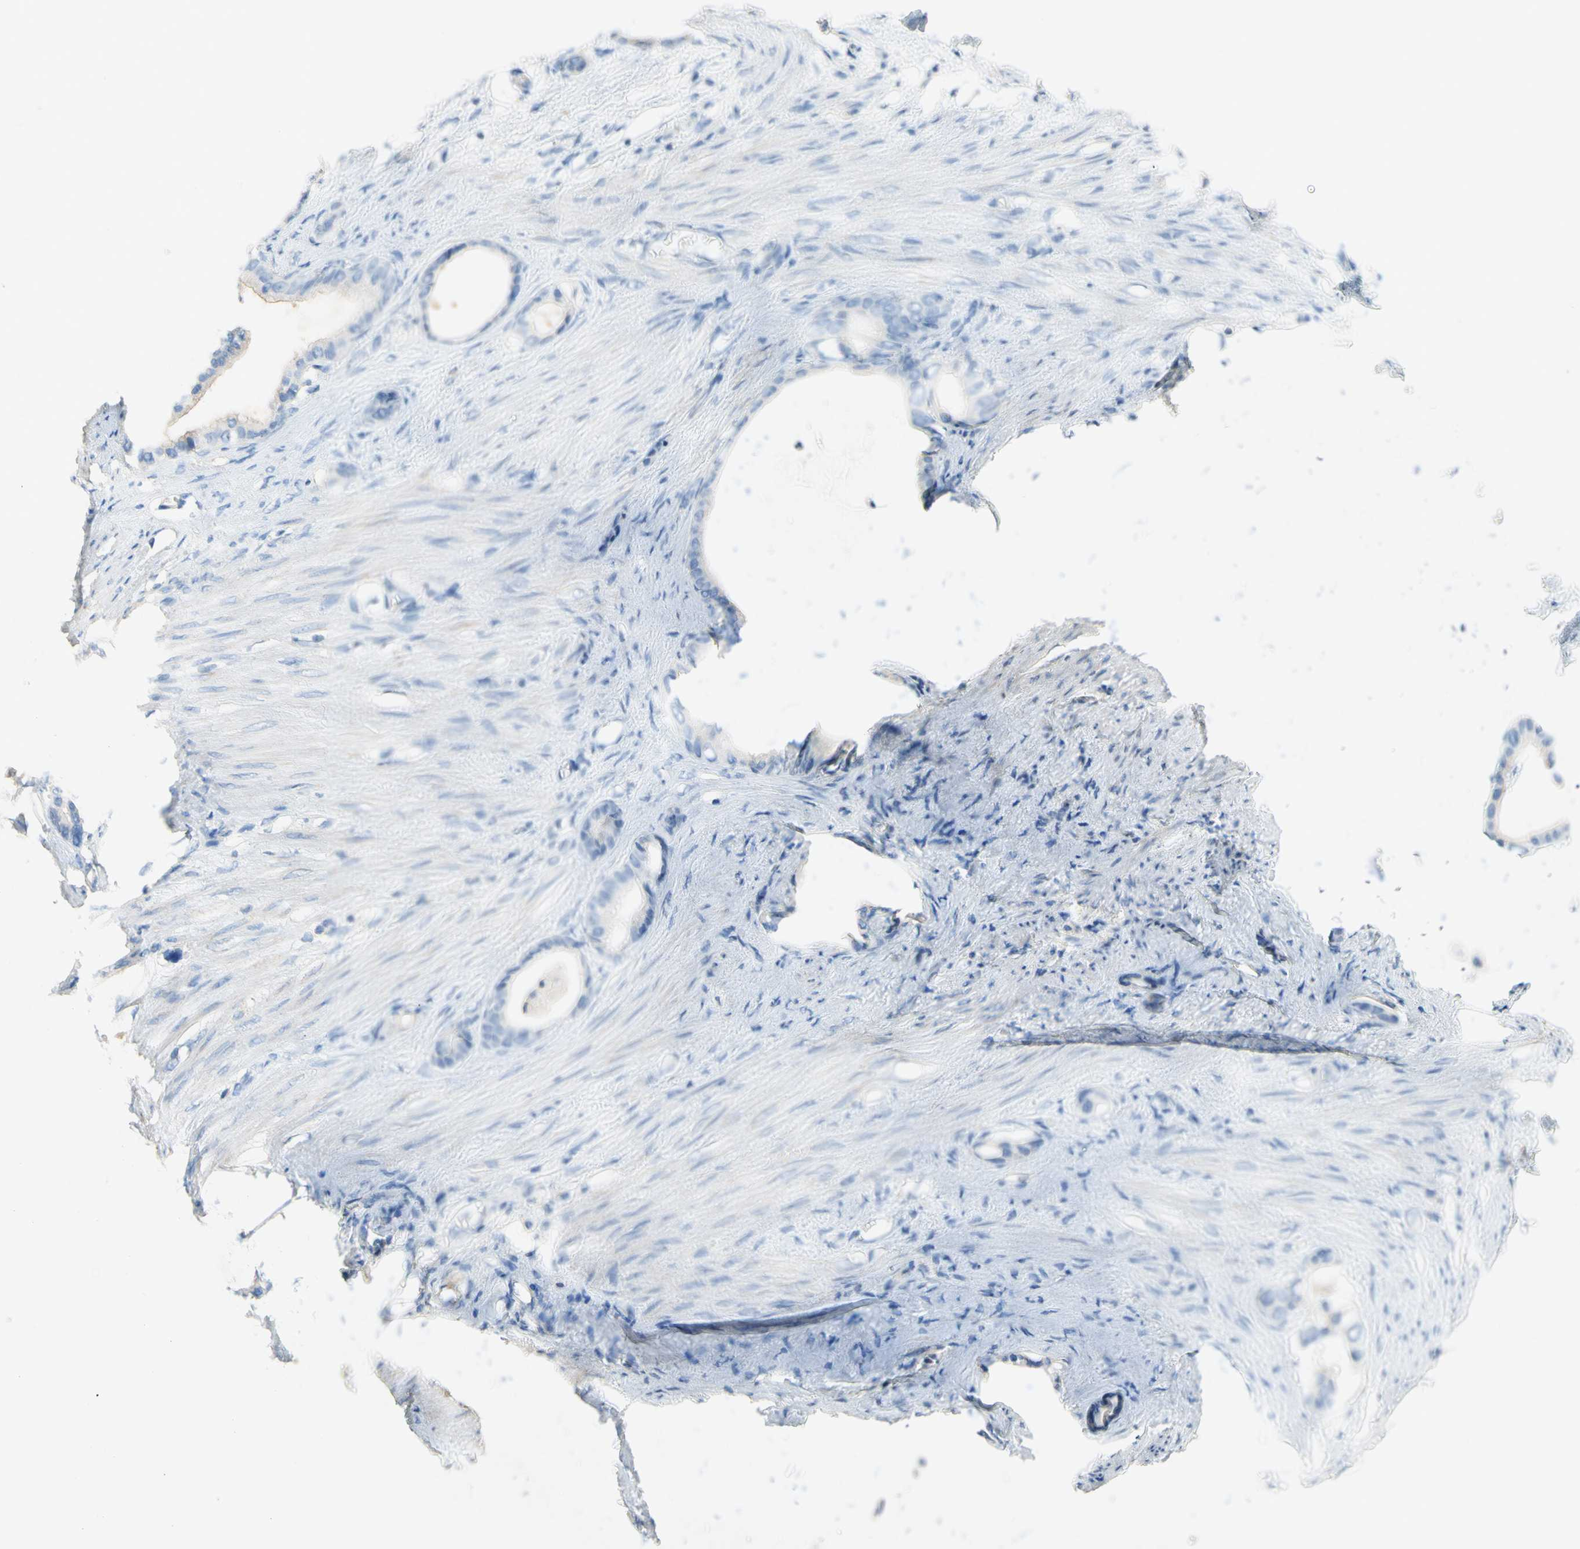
{"staining": {"intensity": "negative", "quantity": "none", "location": "none"}, "tissue": "stomach cancer", "cell_type": "Tumor cells", "image_type": "cancer", "snomed": [{"axis": "morphology", "description": "Adenocarcinoma, NOS"}, {"axis": "topography", "description": "Stomach"}], "caption": "Immunohistochemistry (IHC) photomicrograph of human stomach adenocarcinoma stained for a protein (brown), which displays no expression in tumor cells.", "gene": "PACSIN1", "patient": {"sex": "female", "age": 75}}